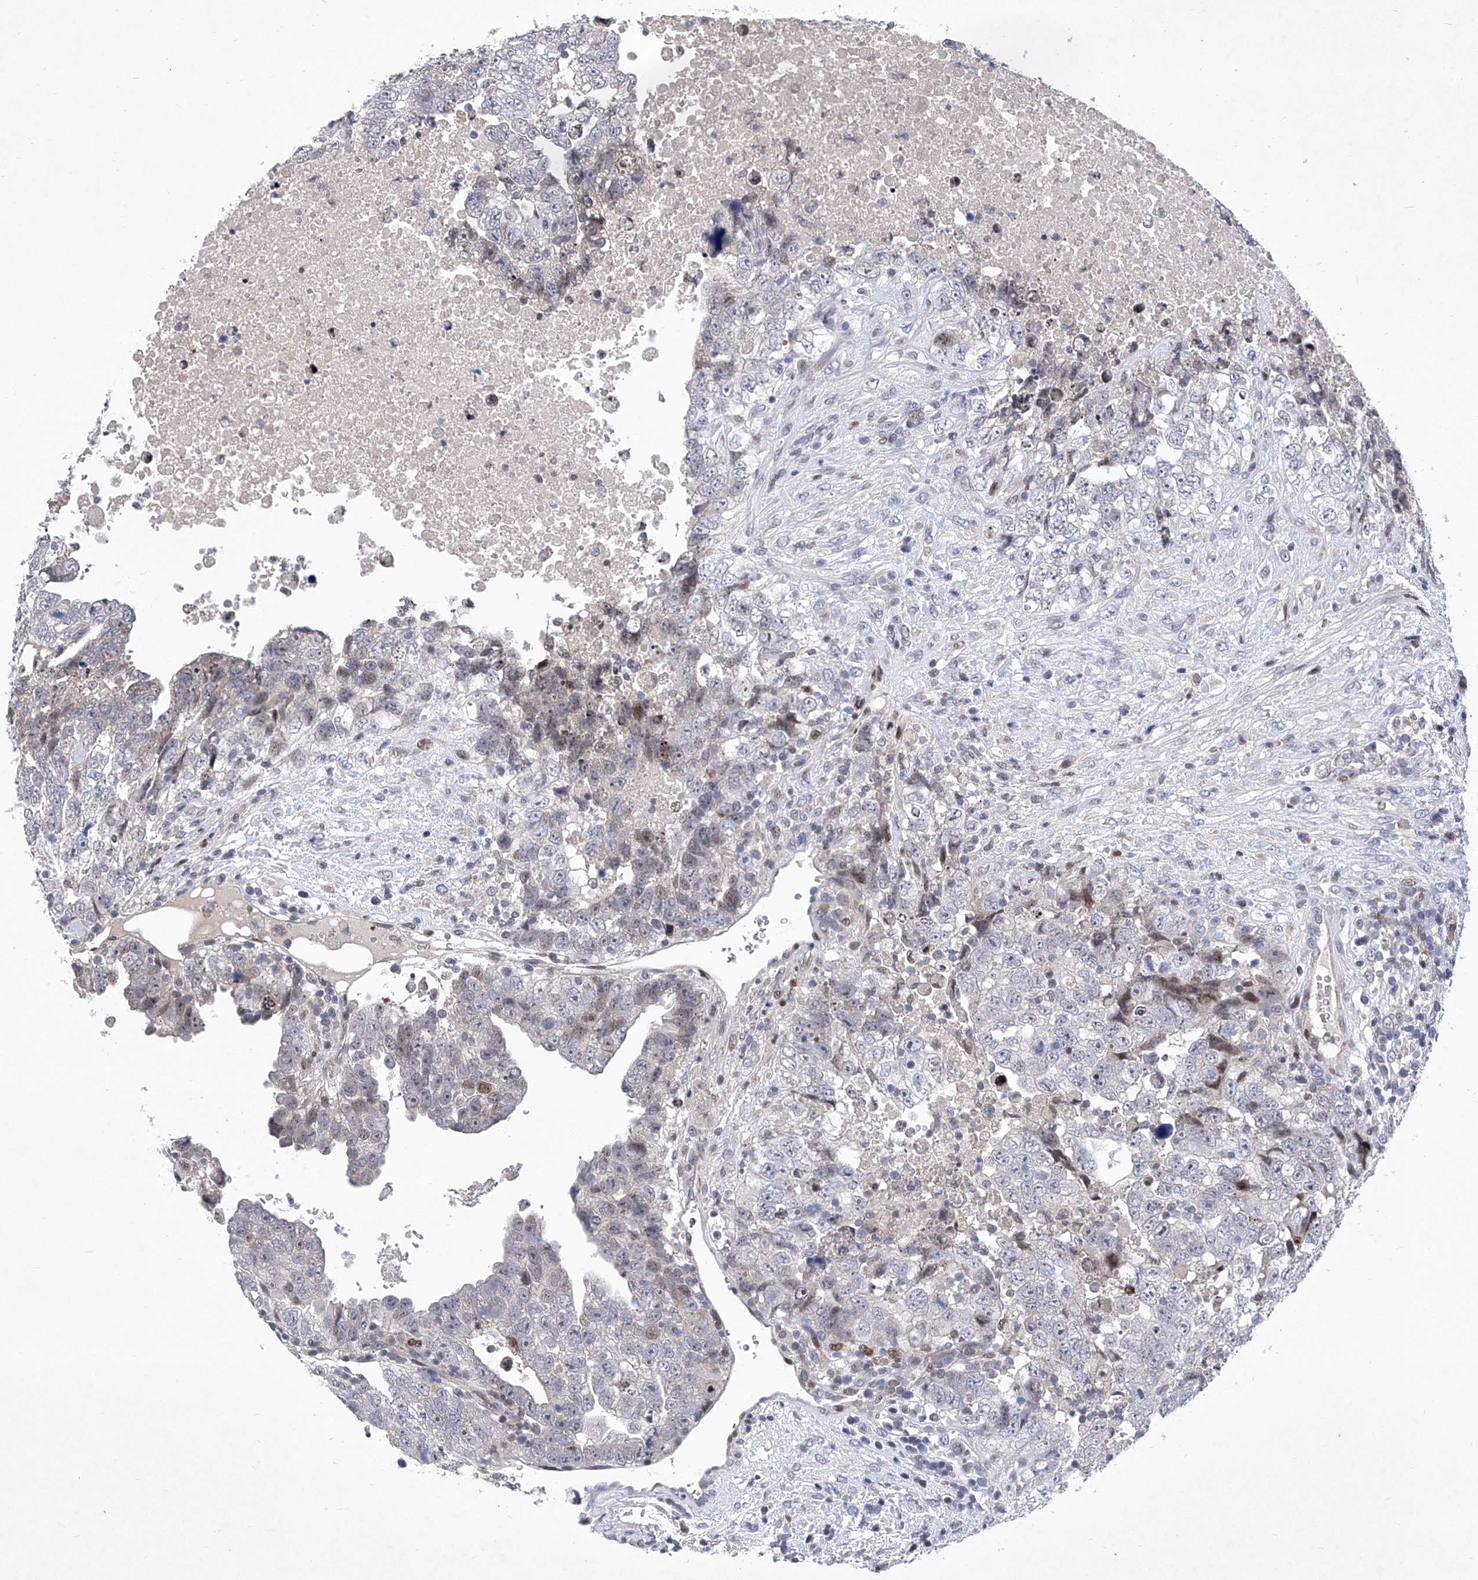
{"staining": {"intensity": "weak", "quantity": "<25%", "location": "nuclear"}, "tissue": "testis cancer", "cell_type": "Tumor cells", "image_type": "cancer", "snomed": [{"axis": "morphology", "description": "Carcinoma, Embryonal, NOS"}, {"axis": "topography", "description": "Testis"}], "caption": "This is an immunohistochemistry image of human testis cancer (embryonal carcinoma). There is no expression in tumor cells.", "gene": "NUFIP1", "patient": {"sex": "male", "age": 37}}